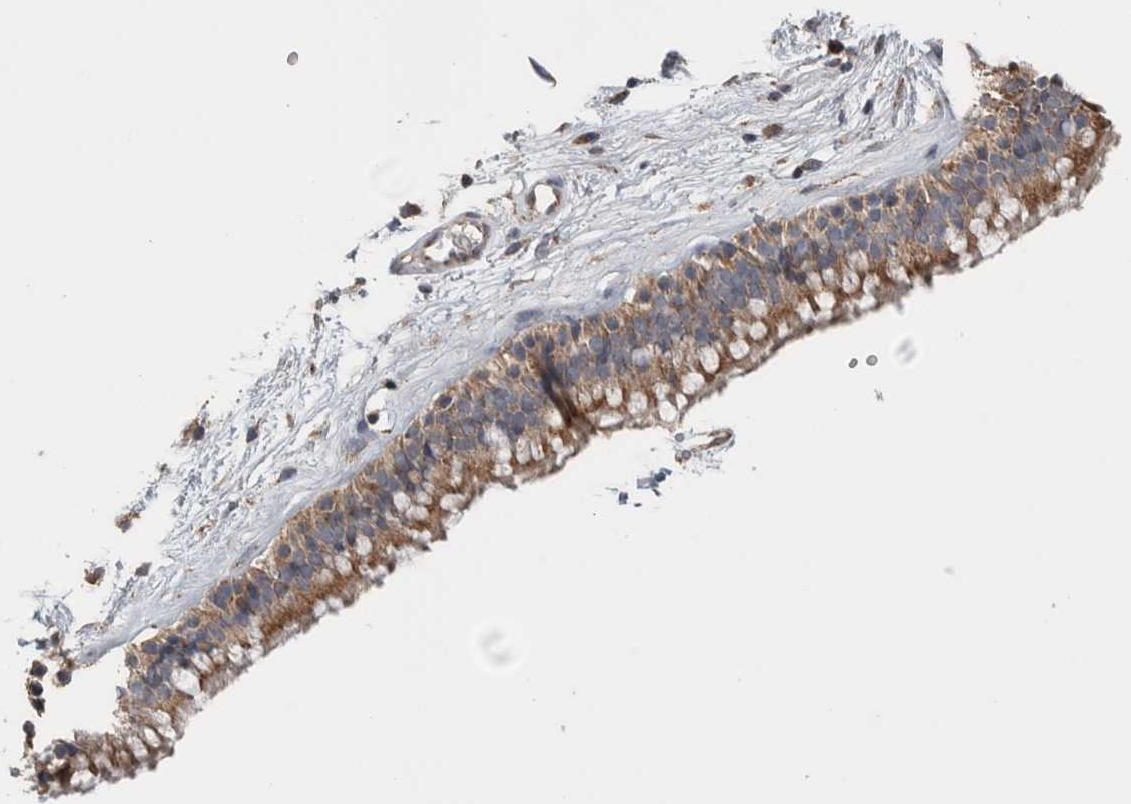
{"staining": {"intensity": "moderate", "quantity": ">75%", "location": "cytoplasmic/membranous"}, "tissue": "nasopharynx", "cell_type": "Respiratory epithelial cells", "image_type": "normal", "snomed": [{"axis": "morphology", "description": "Normal tissue, NOS"}, {"axis": "morphology", "description": "Inflammation, NOS"}, {"axis": "topography", "description": "Nasopharynx"}], "caption": "A medium amount of moderate cytoplasmic/membranous expression is present in approximately >75% of respiratory epithelial cells in benign nasopharynx.", "gene": "SCO1", "patient": {"sex": "male", "age": 48}}